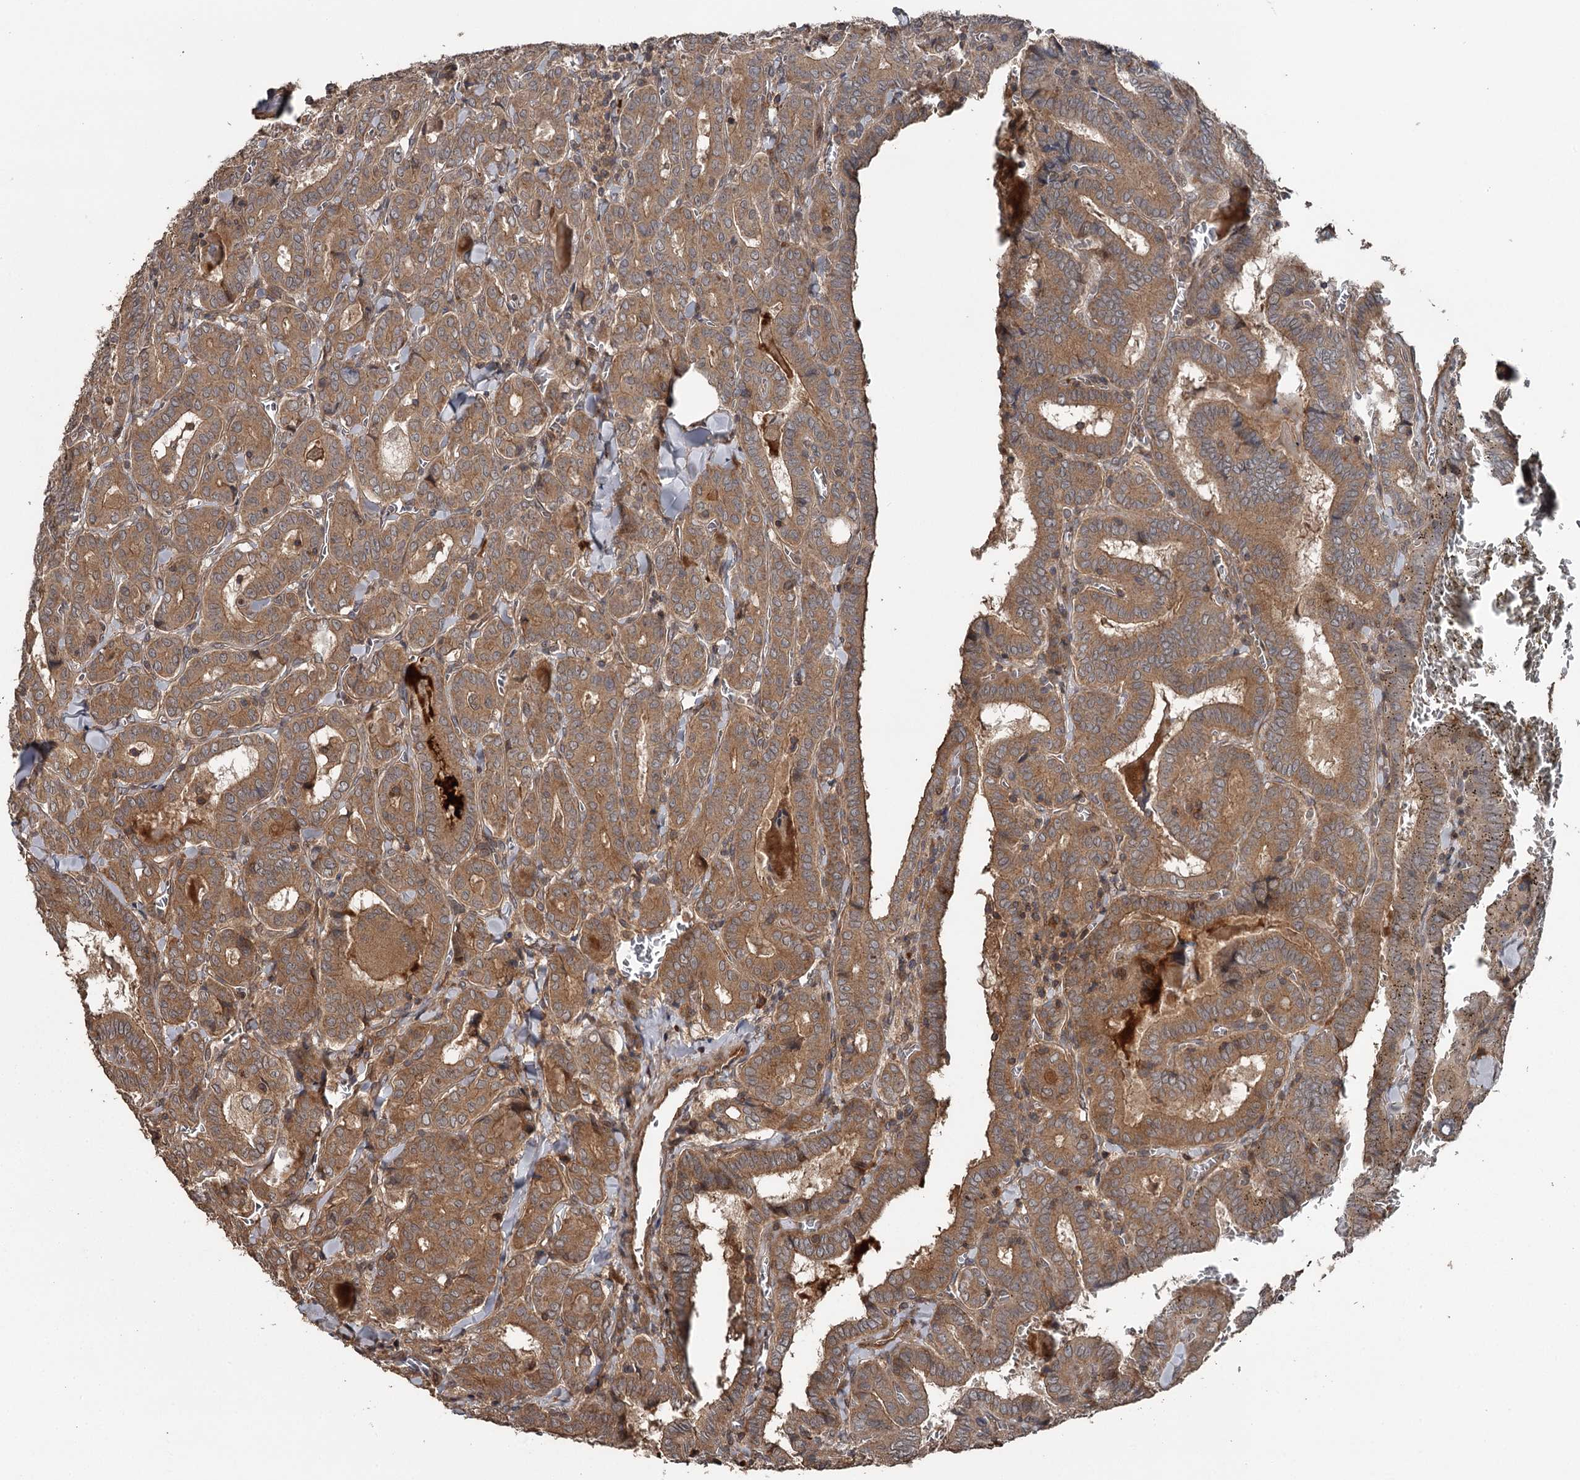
{"staining": {"intensity": "moderate", "quantity": ">75%", "location": "cytoplasmic/membranous"}, "tissue": "thyroid cancer", "cell_type": "Tumor cells", "image_type": "cancer", "snomed": [{"axis": "morphology", "description": "Papillary adenocarcinoma, NOS"}, {"axis": "topography", "description": "Thyroid gland"}], "caption": "Thyroid cancer (papillary adenocarcinoma) stained with immunohistochemistry (IHC) exhibits moderate cytoplasmic/membranous expression in about >75% of tumor cells.", "gene": "RAB21", "patient": {"sex": "female", "age": 72}}